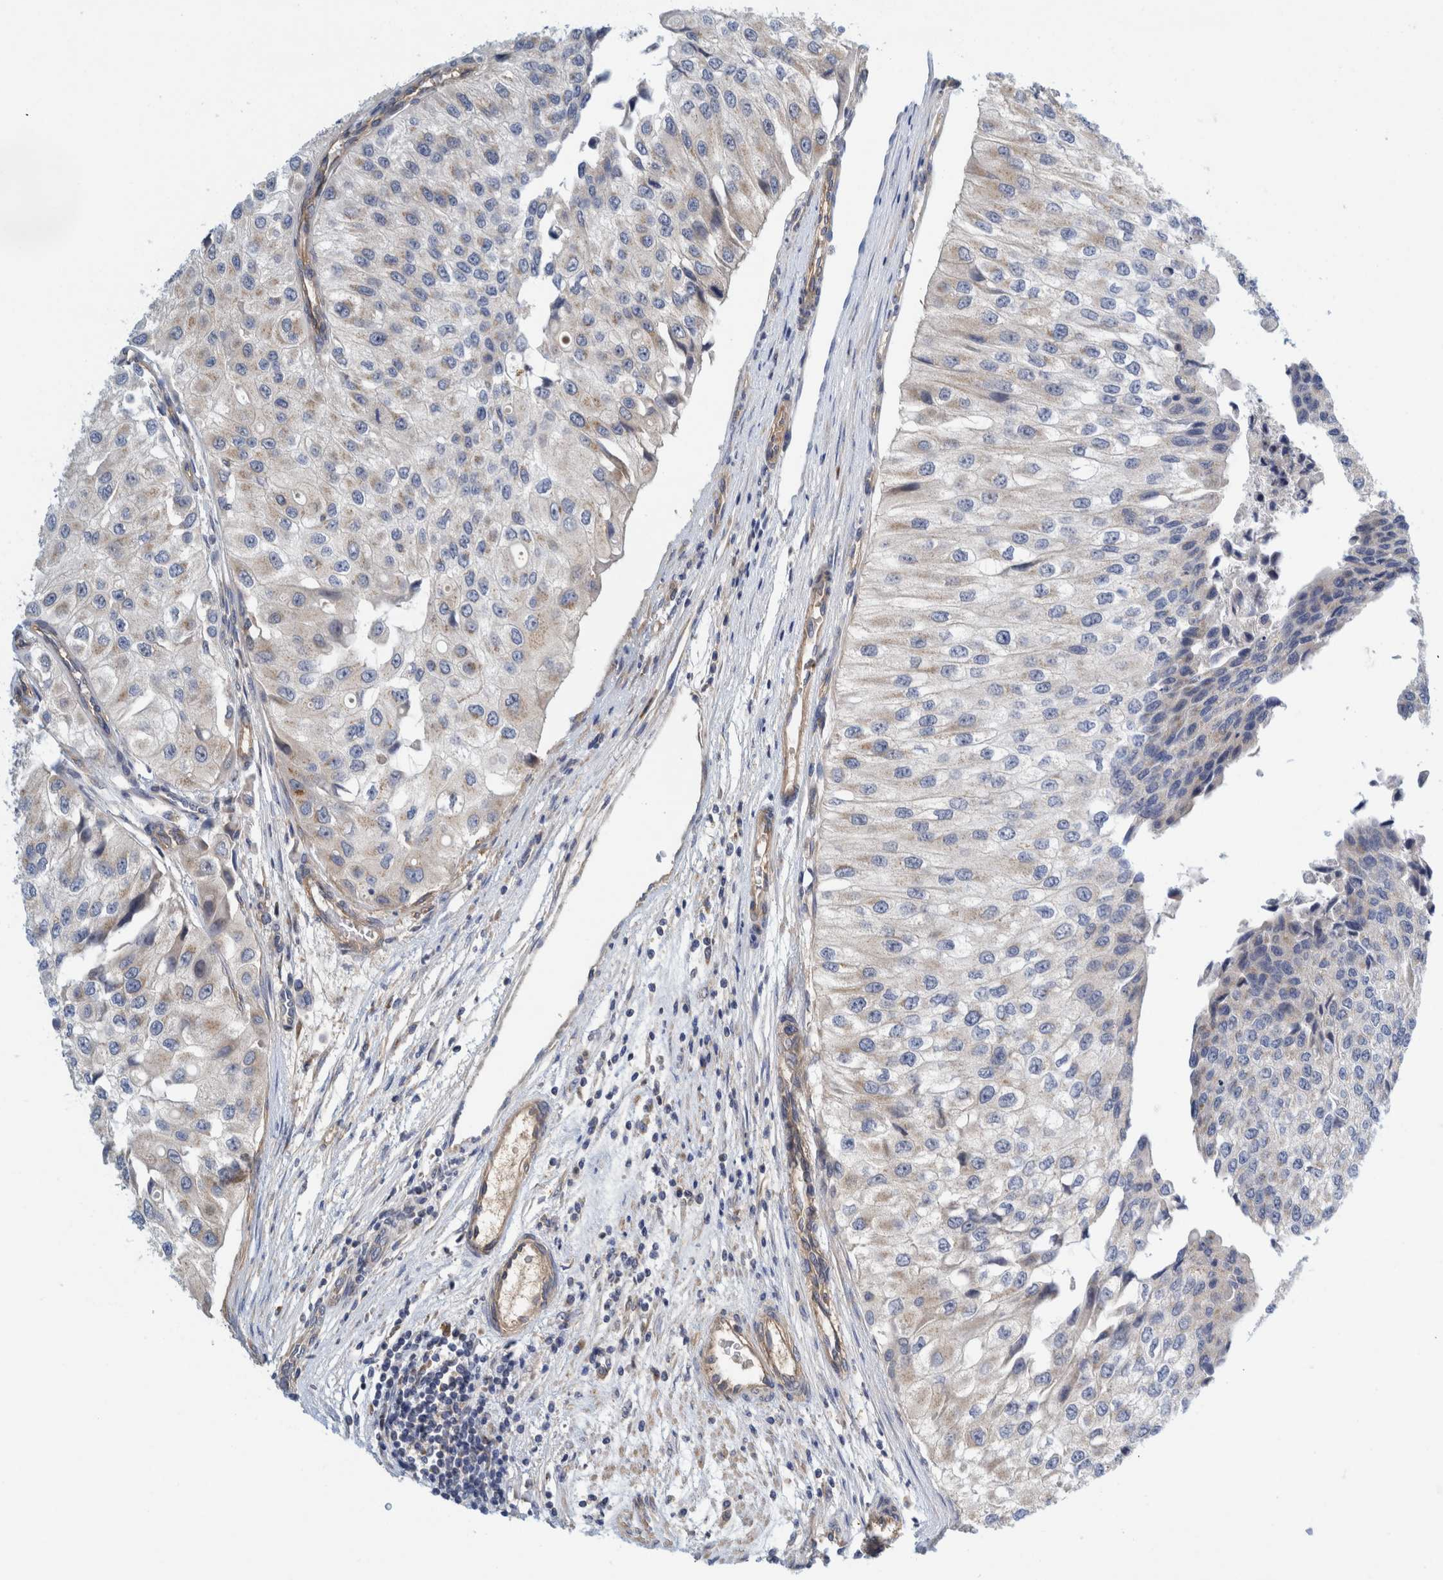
{"staining": {"intensity": "weak", "quantity": "<25%", "location": "cytoplasmic/membranous"}, "tissue": "urothelial cancer", "cell_type": "Tumor cells", "image_type": "cancer", "snomed": [{"axis": "morphology", "description": "Urothelial carcinoma, High grade"}, {"axis": "topography", "description": "Kidney"}, {"axis": "topography", "description": "Urinary bladder"}], "caption": "Immunohistochemical staining of urothelial carcinoma (high-grade) demonstrates no significant expression in tumor cells.", "gene": "ZNF324B", "patient": {"sex": "male", "age": 77}}